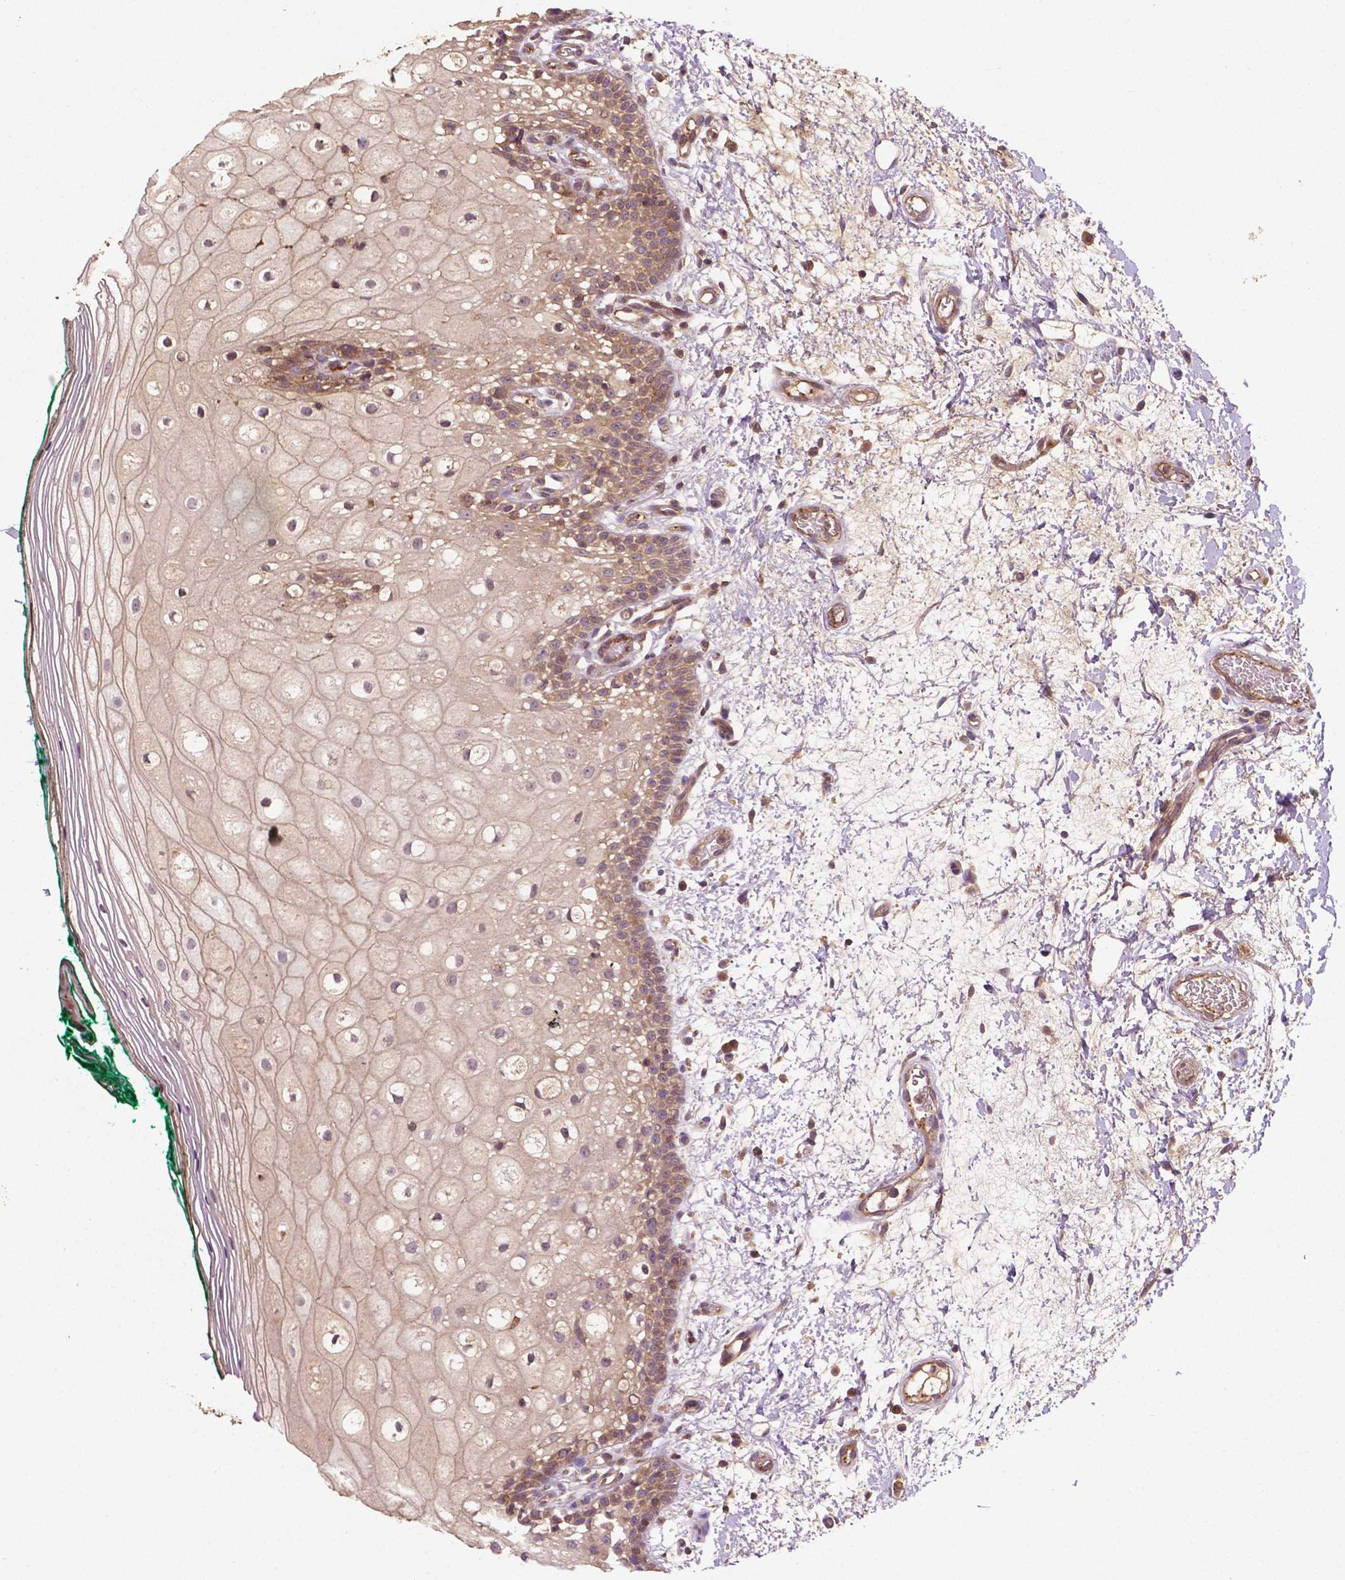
{"staining": {"intensity": "moderate", "quantity": "25%-75%", "location": "cytoplasmic/membranous"}, "tissue": "oral mucosa", "cell_type": "Squamous epithelial cells", "image_type": "normal", "snomed": [{"axis": "morphology", "description": "Normal tissue, NOS"}, {"axis": "topography", "description": "Oral tissue"}], "caption": "Moderate cytoplasmic/membranous staining is seen in approximately 25%-75% of squamous epithelial cells in unremarkable oral mucosa.", "gene": "ZMYND19", "patient": {"sex": "female", "age": 83}}